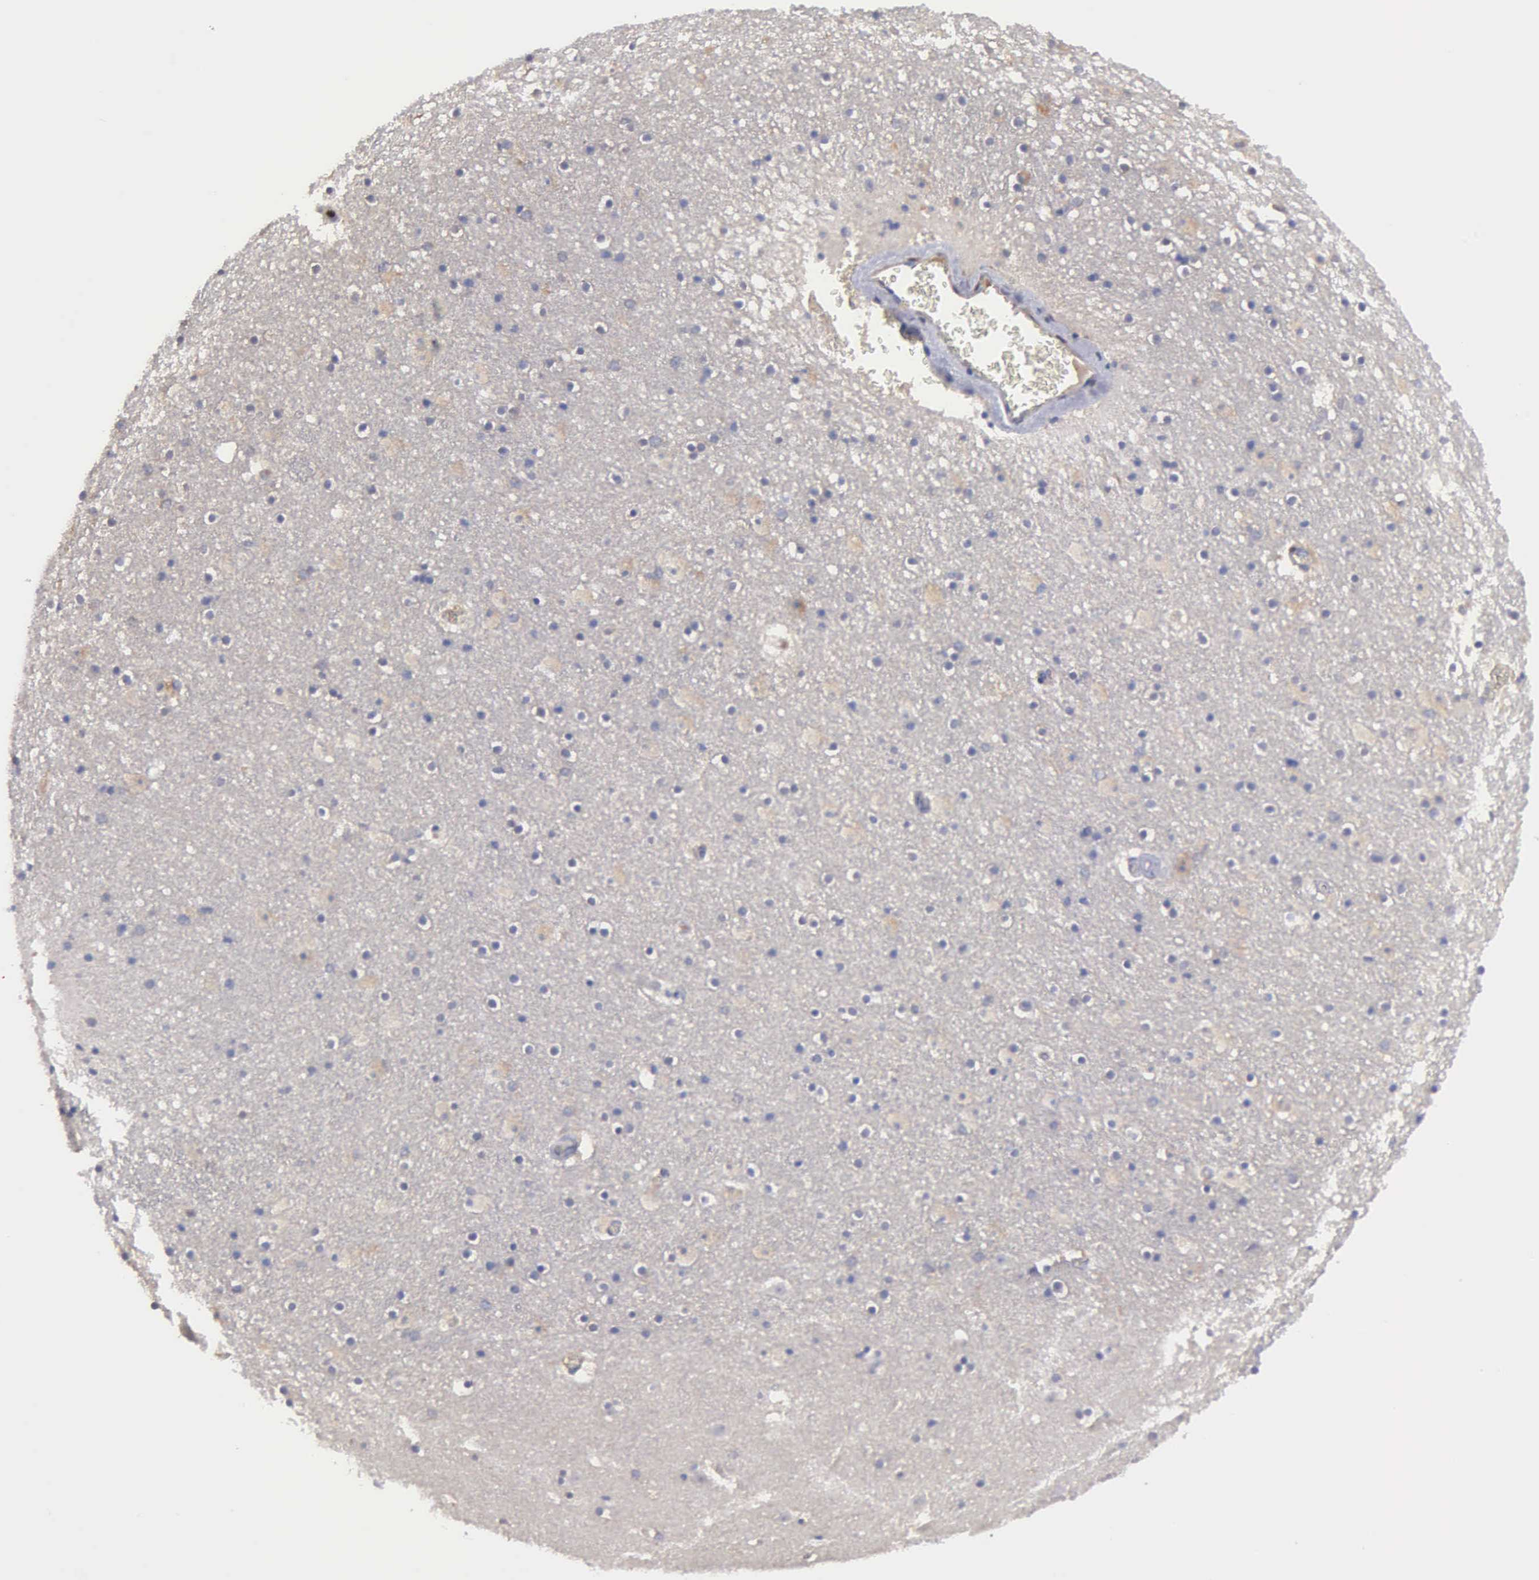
{"staining": {"intensity": "negative", "quantity": "none", "location": "none"}, "tissue": "caudate", "cell_type": "Glial cells", "image_type": "normal", "snomed": [{"axis": "morphology", "description": "Normal tissue, NOS"}, {"axis": "topography", "description": "Lateral ventricle wall"}], "caption": "Immunohistochemical staining of benign caudate exhibits no significant positivity in glial cells. (DAB immunohistochemistry (IHC), high magnification).", "gene": "G6PD", "patient": {"sex": "male", "age": 45}}